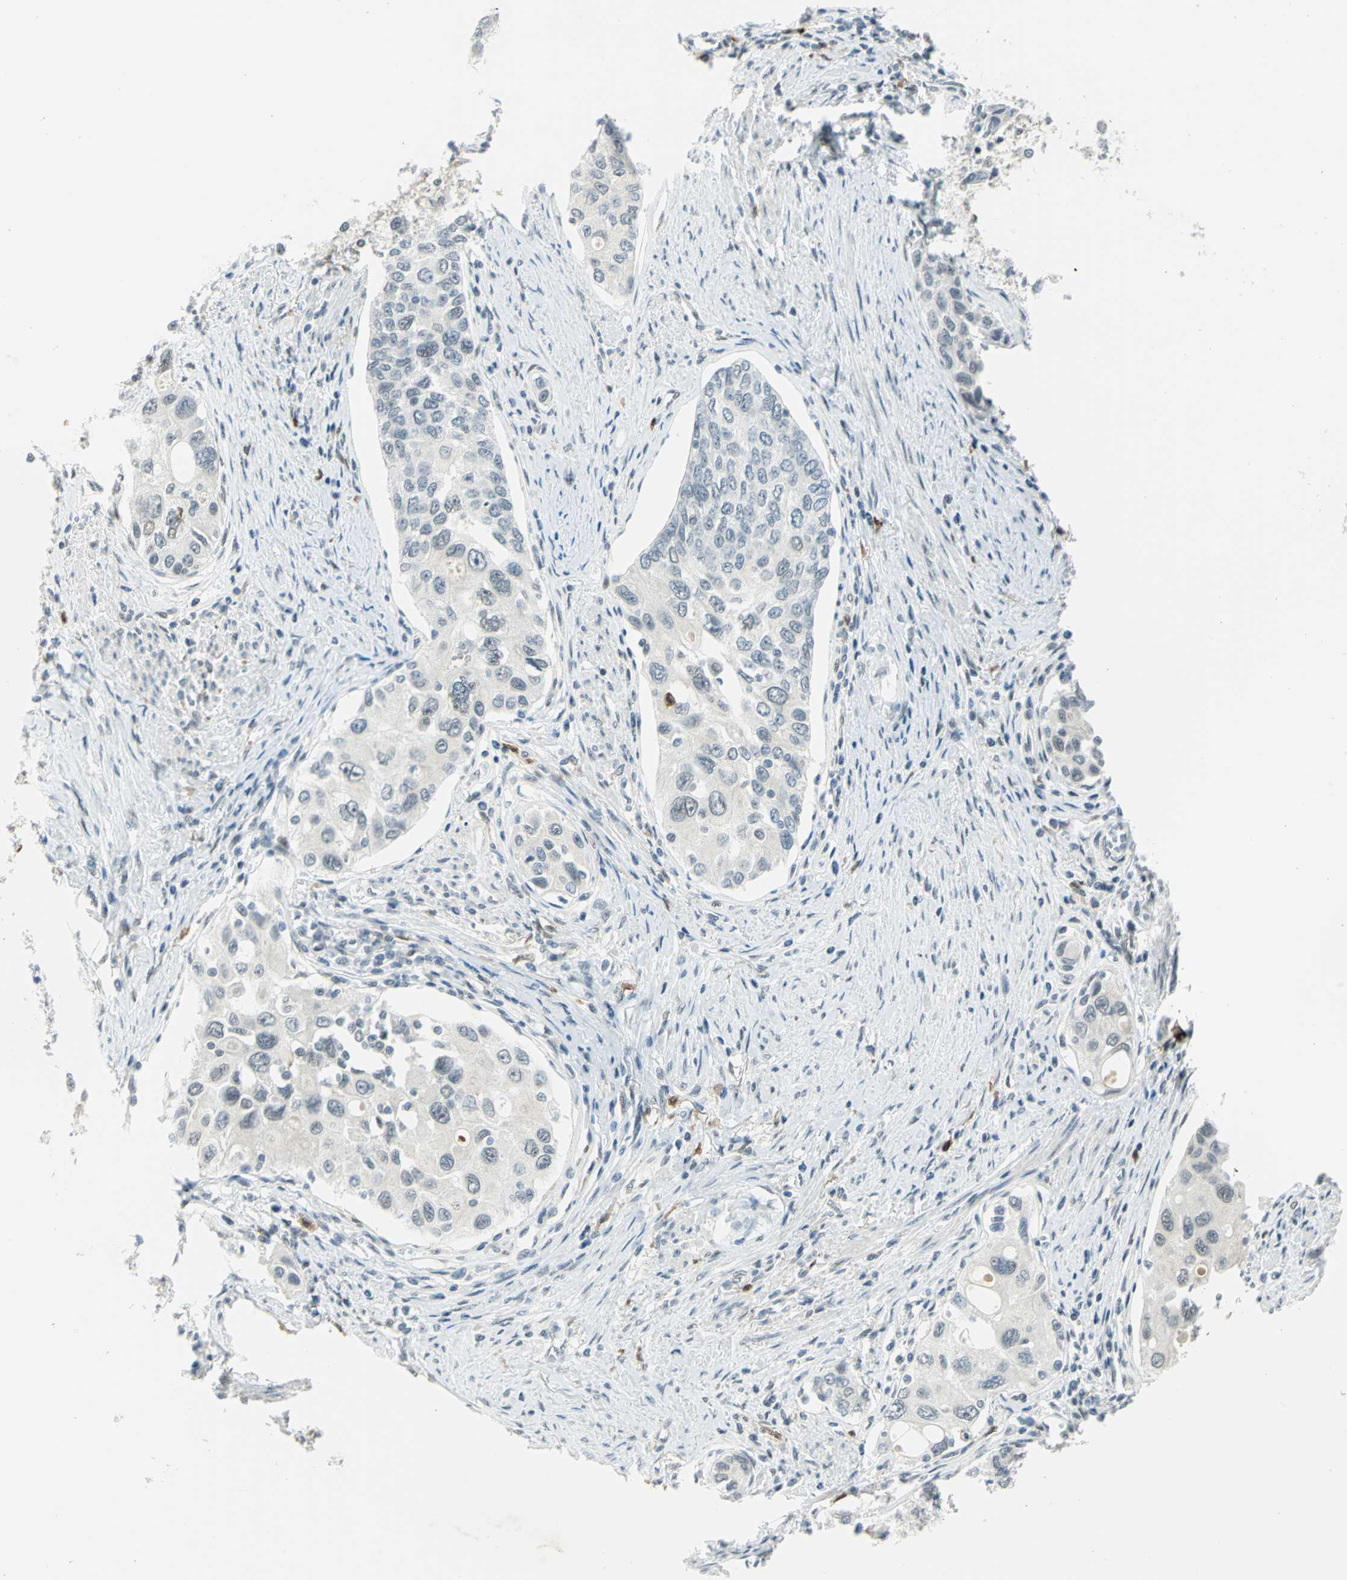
{"staining": {"intensity": "negative", "quantity": "none", "location": "none"}, "tissue": "urothelial cancer", "cell_type": "Tumor cells", "image_type": "cancer", "snomed": [{"axis": "morphology", "description": "Urothelial carcinoma, High grade"}, {"axis": "topography", "description": "Urinary bladder"}], "caption": "The micrograph demonstrates no significant positivity in tumor cells of urothelial cancer.", "gene": "MTMR10", "patient": {"sex": "female", "age": 56}}